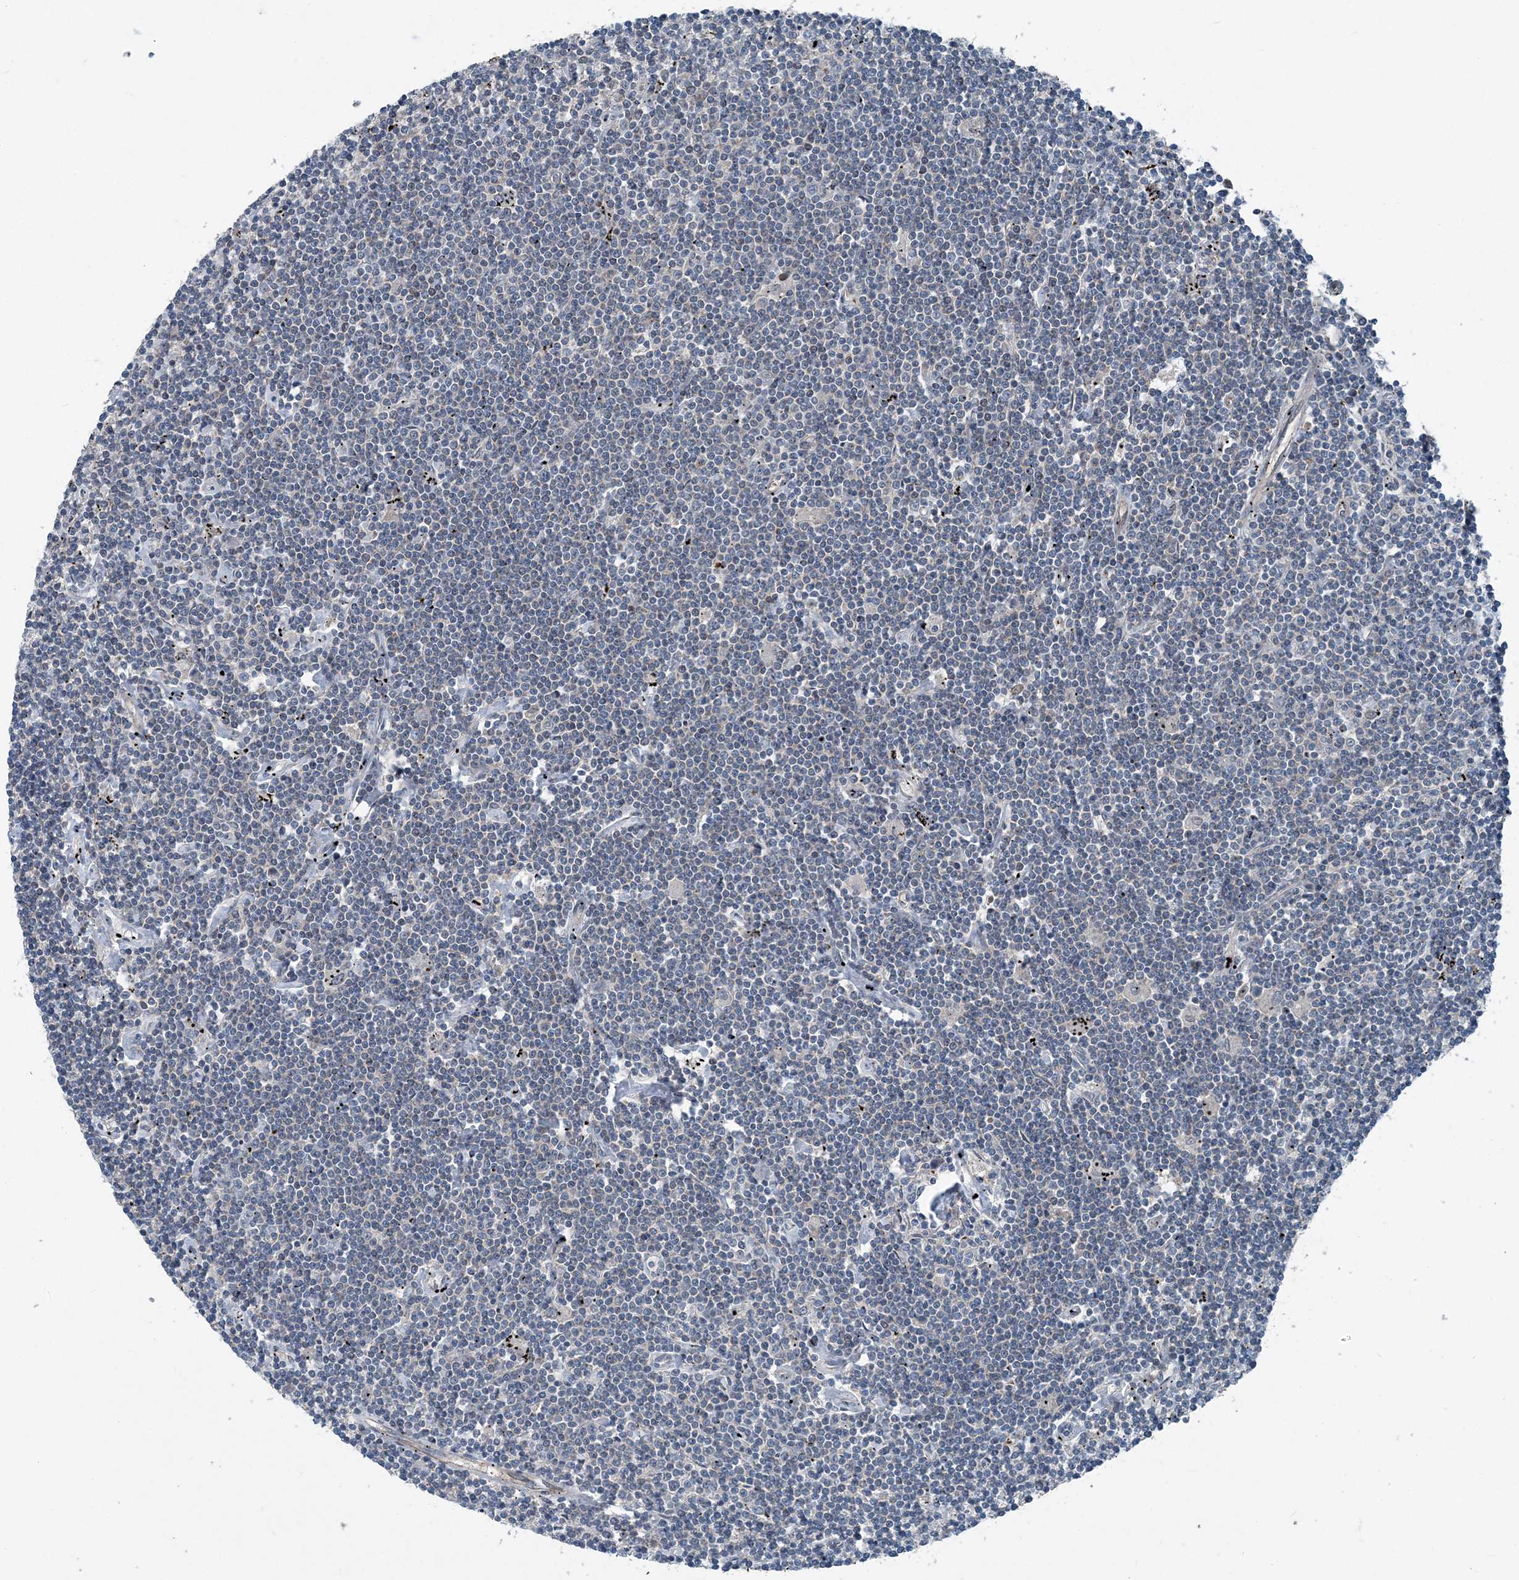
{"staining": {"intensity": "negative", "quantity": "none", "location": "none"}, "tissue": "lymphoma", "cell_type": "Tumor cells", "image_type": "cancer", "snomed": [{"axis": "morphology", "description": "Malignant lymphoma, non-Hodgkin's type, Low grade"}, {"axis": "topography", "description": "Spleen"}], "caption": "Histopathology image shows no protein positivity in tumor cells of lymphoma tissue.", "gene": "DGUOK", "patient": {"sex": "male", "age": 76}}